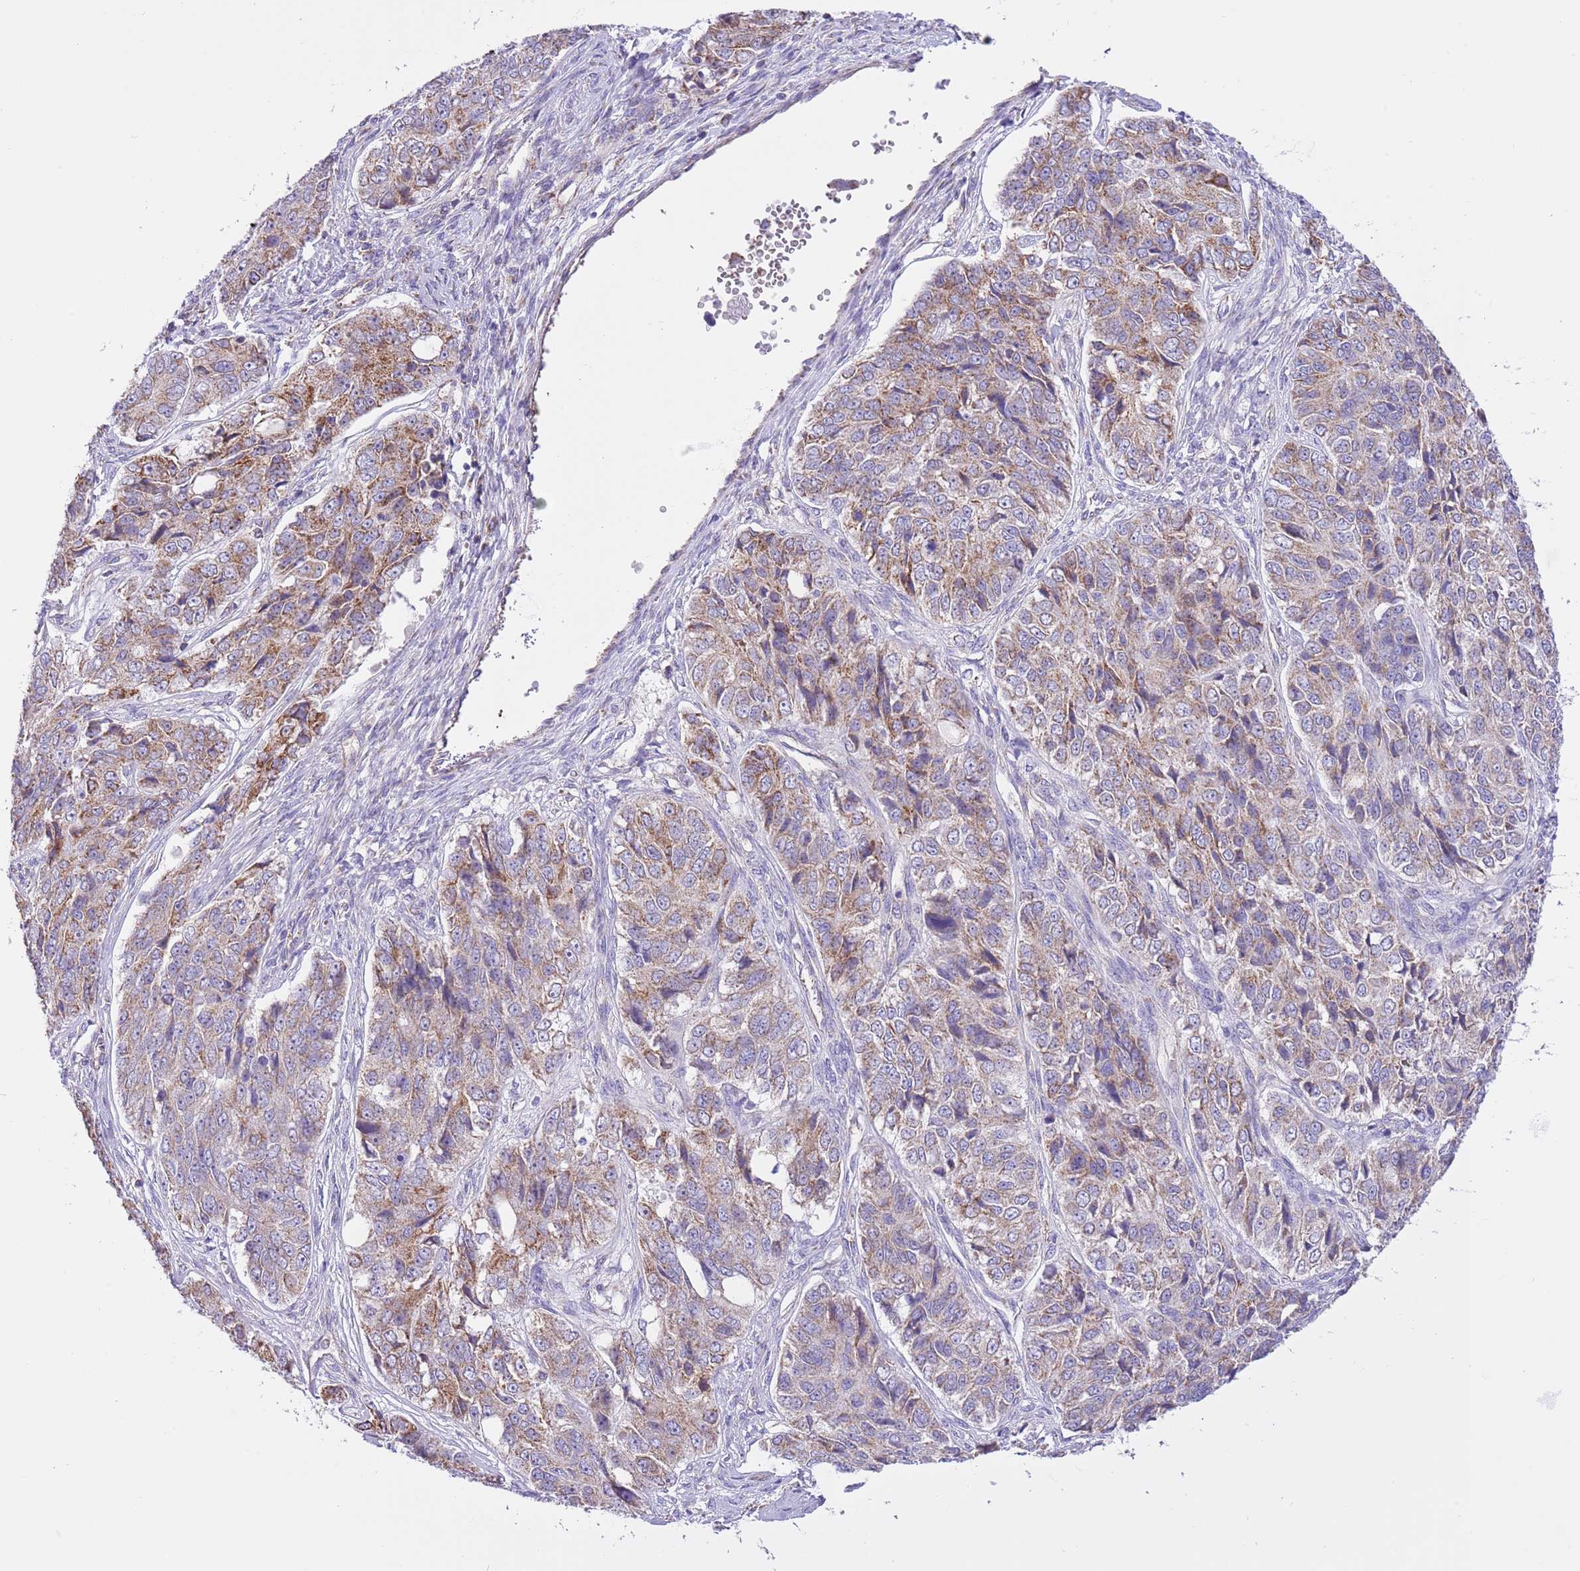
{"staining": {"intensity": "moderate", "quantity": "25%-75%", "location": "cytoplasmic/membranous"}, "tissue": "ovarian cancer", "cell_type": "Tumor cells", "image_type": "cancer", "snomed": [{"axis": "morphology", "description": "Carcinoma, endometroid"}, {"axis": "topography", "description": "Ovary"}], "caption": "A photomicrograph of human endometroid carcinoma (ovarian) stained for a protein demonstrates moderate cytoplasmic/membranous brown staining in tumor cells. Ihc stains the protein of interest in brown and the nuclei are stained blue.", "gene": "SS18L2", "patient": {"sex": "female", "age": 51}}